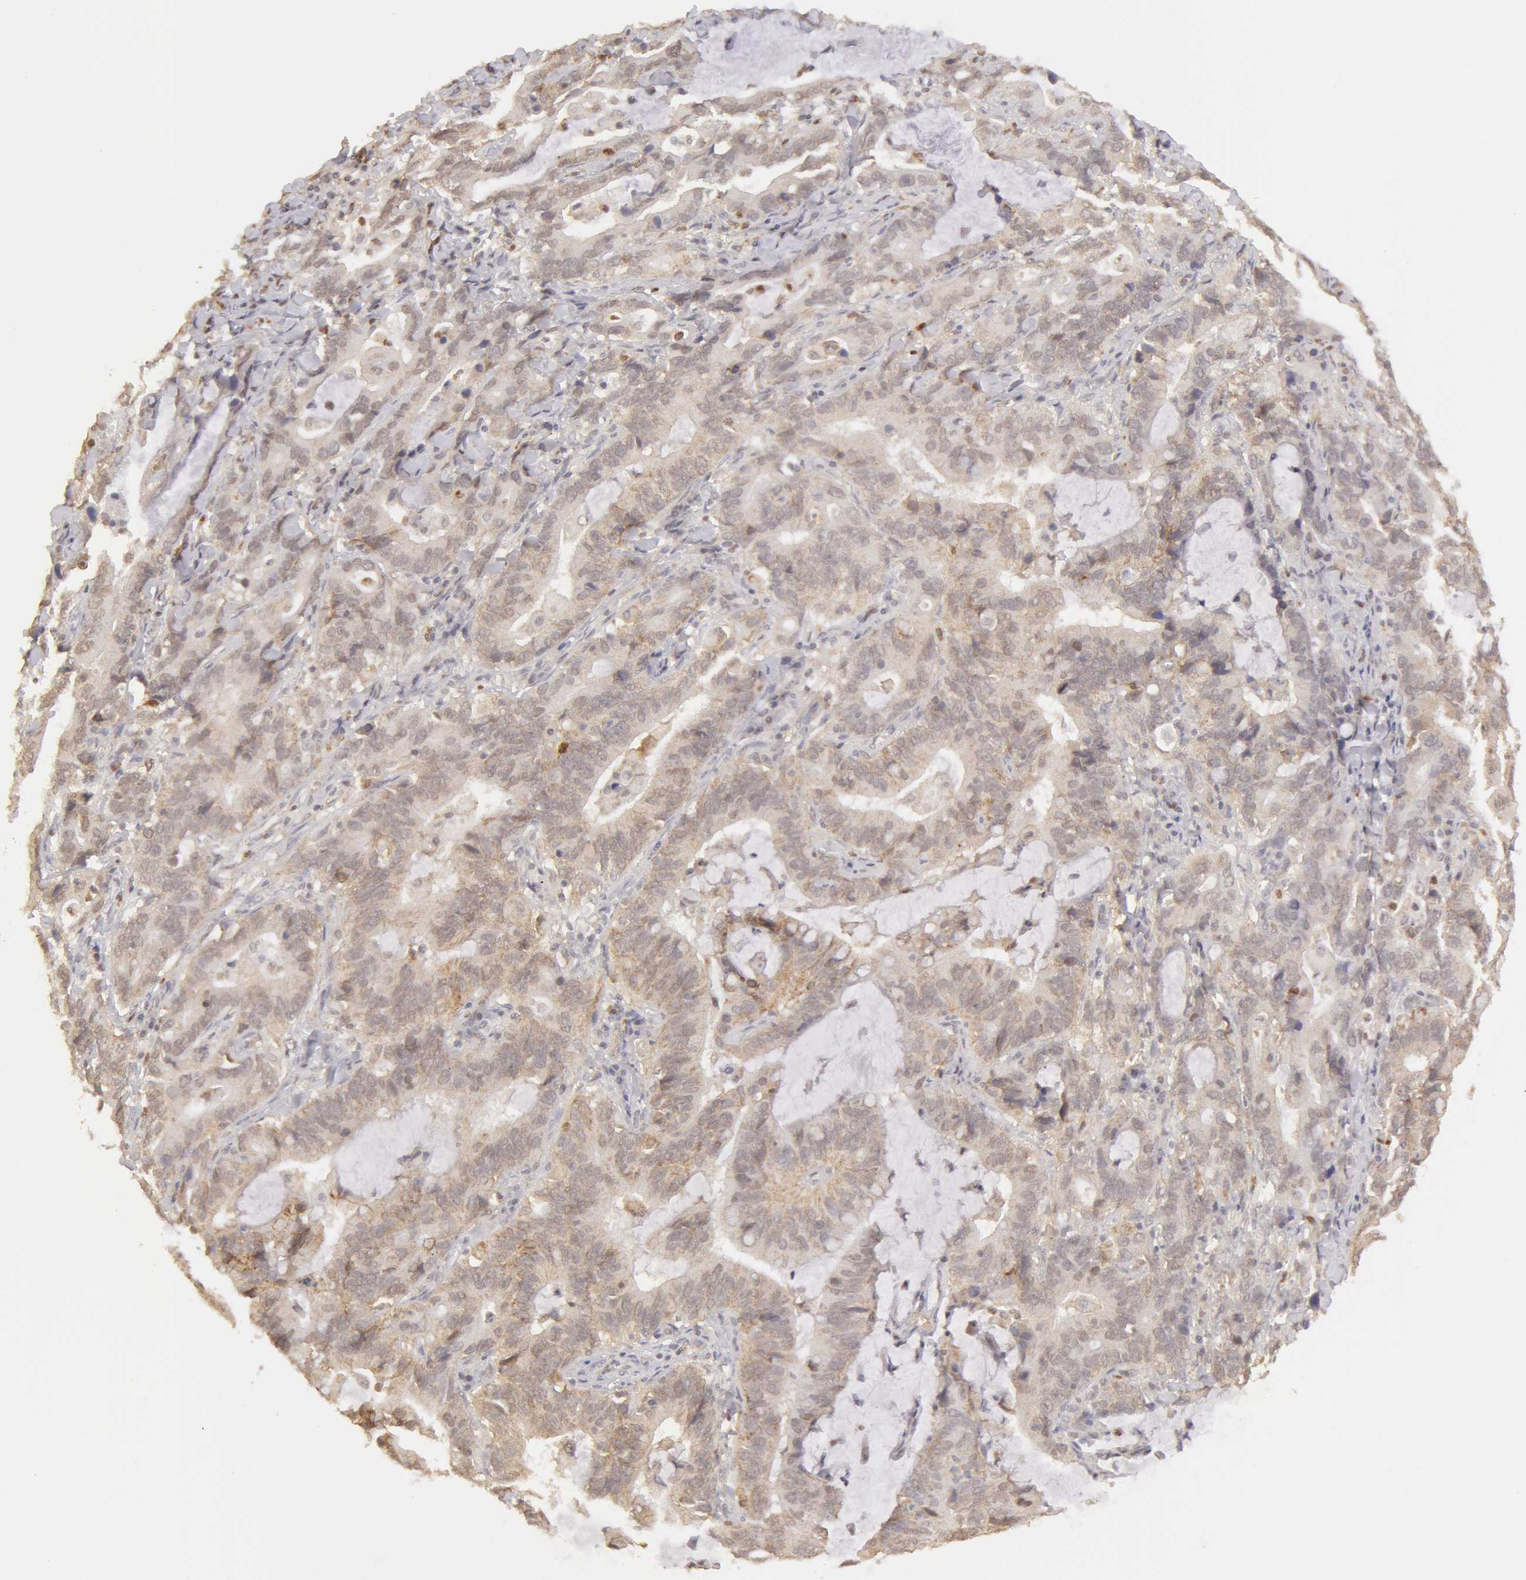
{"staining": {"intensity": "weak", "quantity": ">75%", "location": "cytoplasmic/membranous"}, "tissue": "stomach cancer", "cell_type": "Tumor cells", "image_type": "cancer", "snomed": [{"axis": "morphology", "description": "Adenocarcinoma, NOS"}, {"axis": "topography", "description": "Stomach, upper"}], "caption": "A brown stain shows weak cytoplasmic/membranous positivity of a protein in human stomach cancer (adenocarcinoma) tumor cells.", "gene": "ADAM10", "patient": {"sex": "male", "age": 63}}